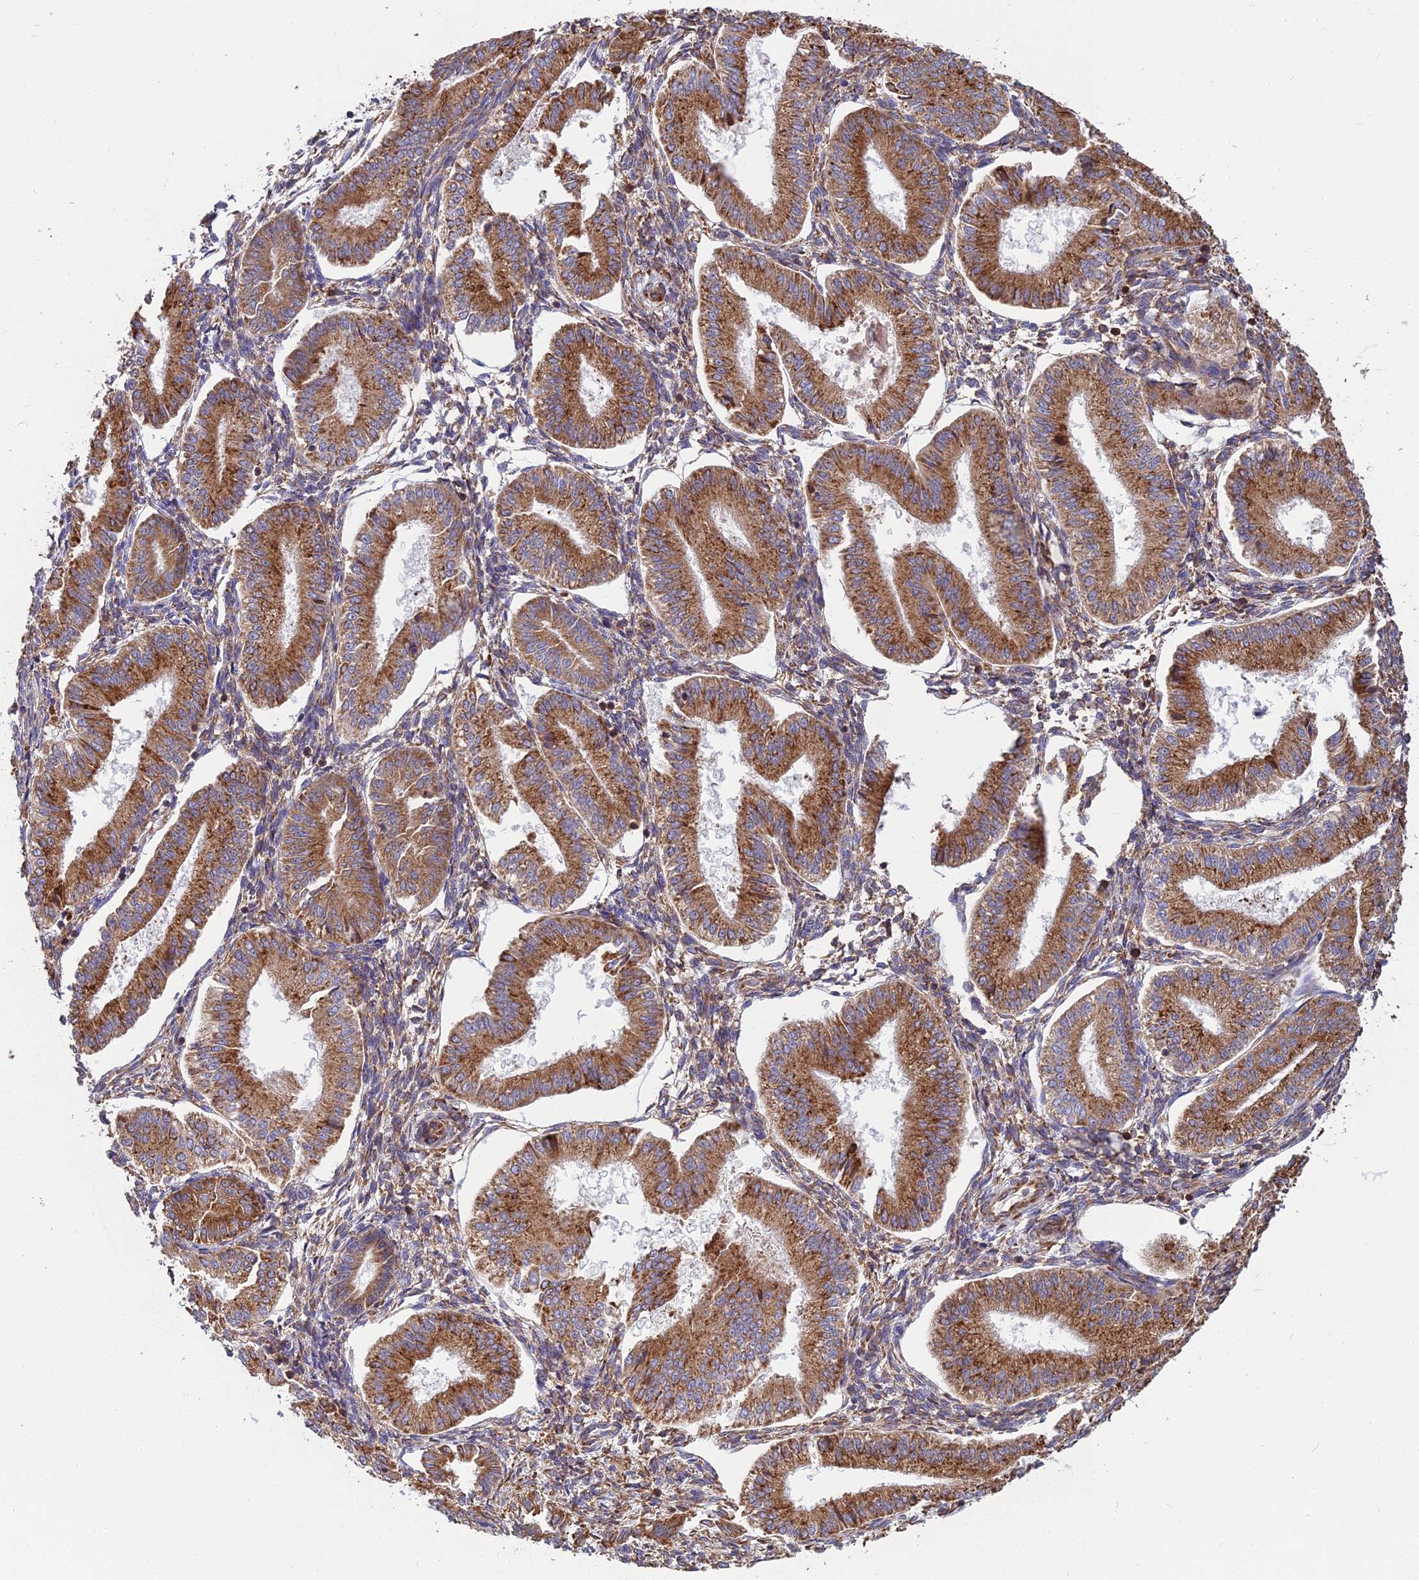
{"staining": {"intensity": "moderate", "quantity": ">75%", "location": "cytoplasmic/membranous"}, "tissue": "endometrium", "cell_type": "Cells in endometrial stroma", "image_type": "normal", "snomed": [{"axis": "morphology", "description": "Normal tissue, NOS"}, {"axis": "topography", "description": "Endometrium"}], "caption": "Protein staining by immunohistochemistry reveals moderate cytoplasmic/membranous expression in about >75% of cells in endometrial stroma in unremarkable endometrium. (IHC, brightfield microscopy, high magnification).", "gene": "RPL26", "patient": {"sex": "female", "age": 39}}